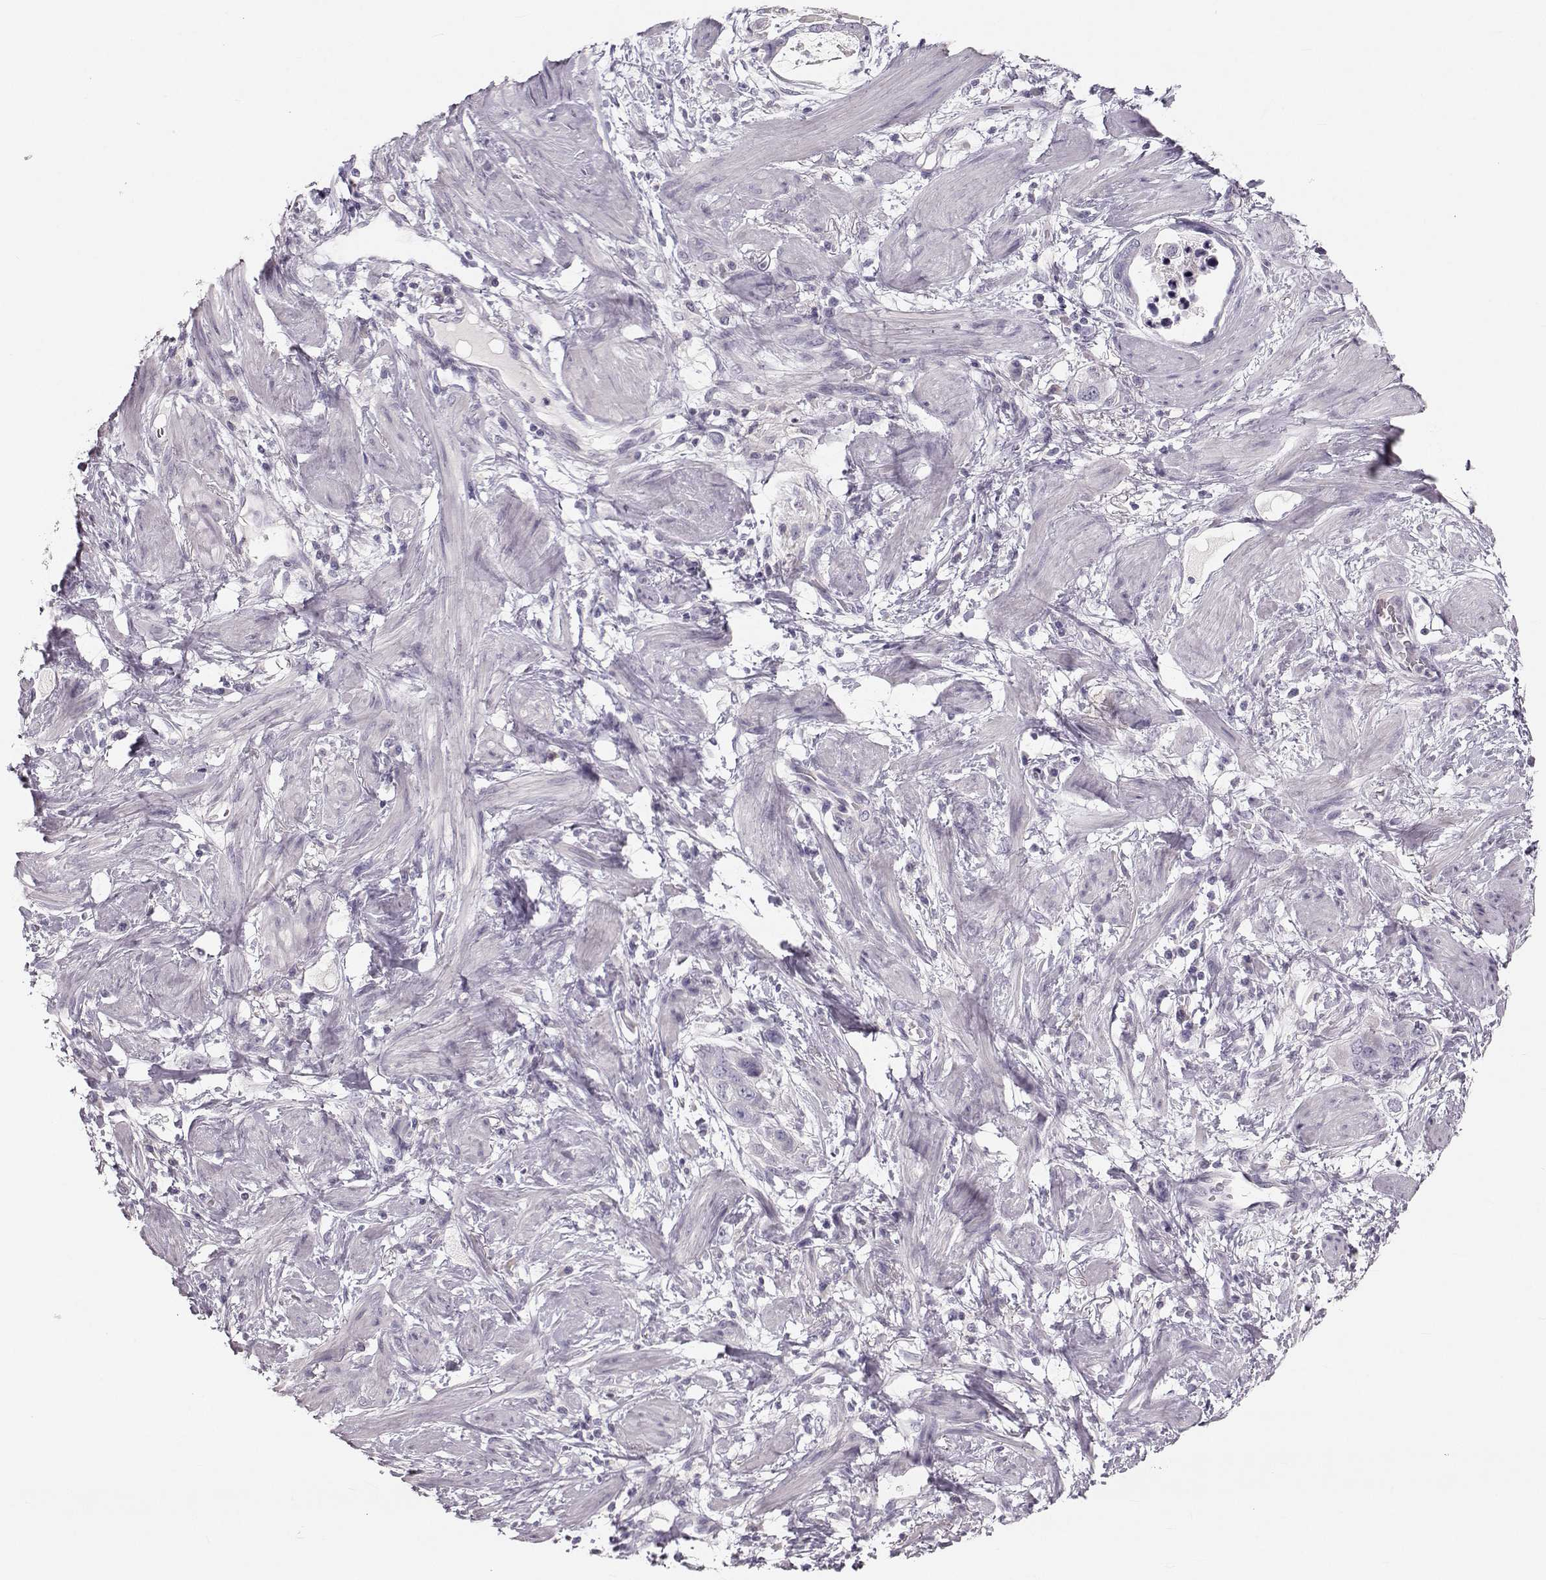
{"staining": {"intensity": "negative", "quantity": "none", "location": "none"}, "tissue": "stomach cancer", "cell_type": "Tumor cells", "image_type": "cancer", "snomed": [{"axis": "morphology", "description": "Adenocarcinoma, NOS"}, {"axis": "topography", "description": "Stomach, lower"}], "caption": "High power microscopy micrograph of an IHC micrograph of adenocarcinoma (stomach), revealing no significant positivity in tumor cells.", "gene": "RUNDC3A", "patient": {"sex": "female", "age": 93}}